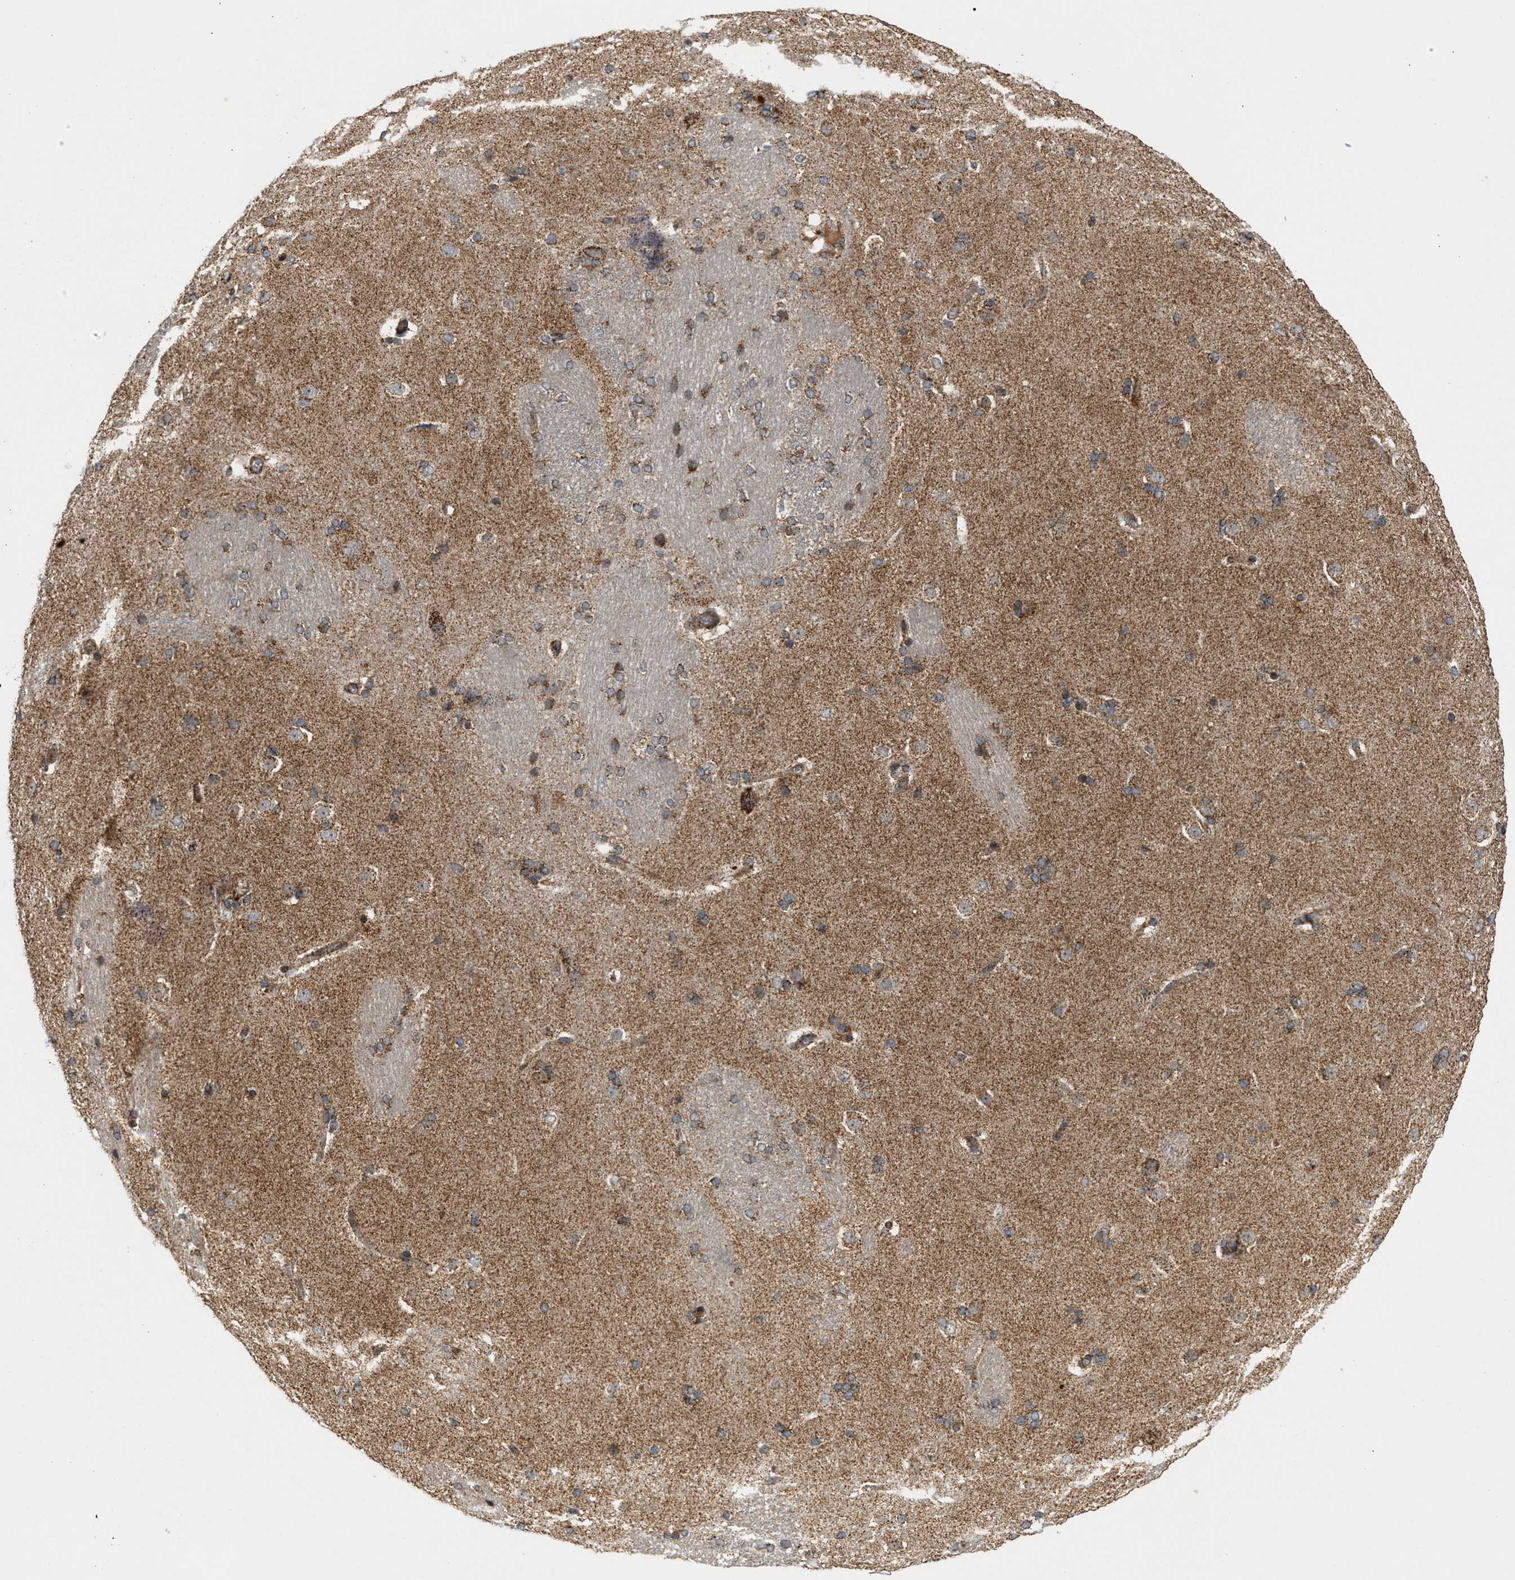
{"staining": {"intensity": "moderate", "quantity": ">75%", "location": "cytoplasmic/membranous"}, "tissue": "caudate", "cell_type": "Glial cells", "image_type": "normal", "snomed": [{"axis": "morphology", "description": "Normal tissue, NOS"}, {"axis": "topography", "description": "Lateral ventricle wall"}], "caption": "Benign caudate exhibits moderate cytoplasmic/membranous positivity in approximately >75% of glial cells.", "gene": "TACO1", "patient": {"sex": "female", "age": 19}}